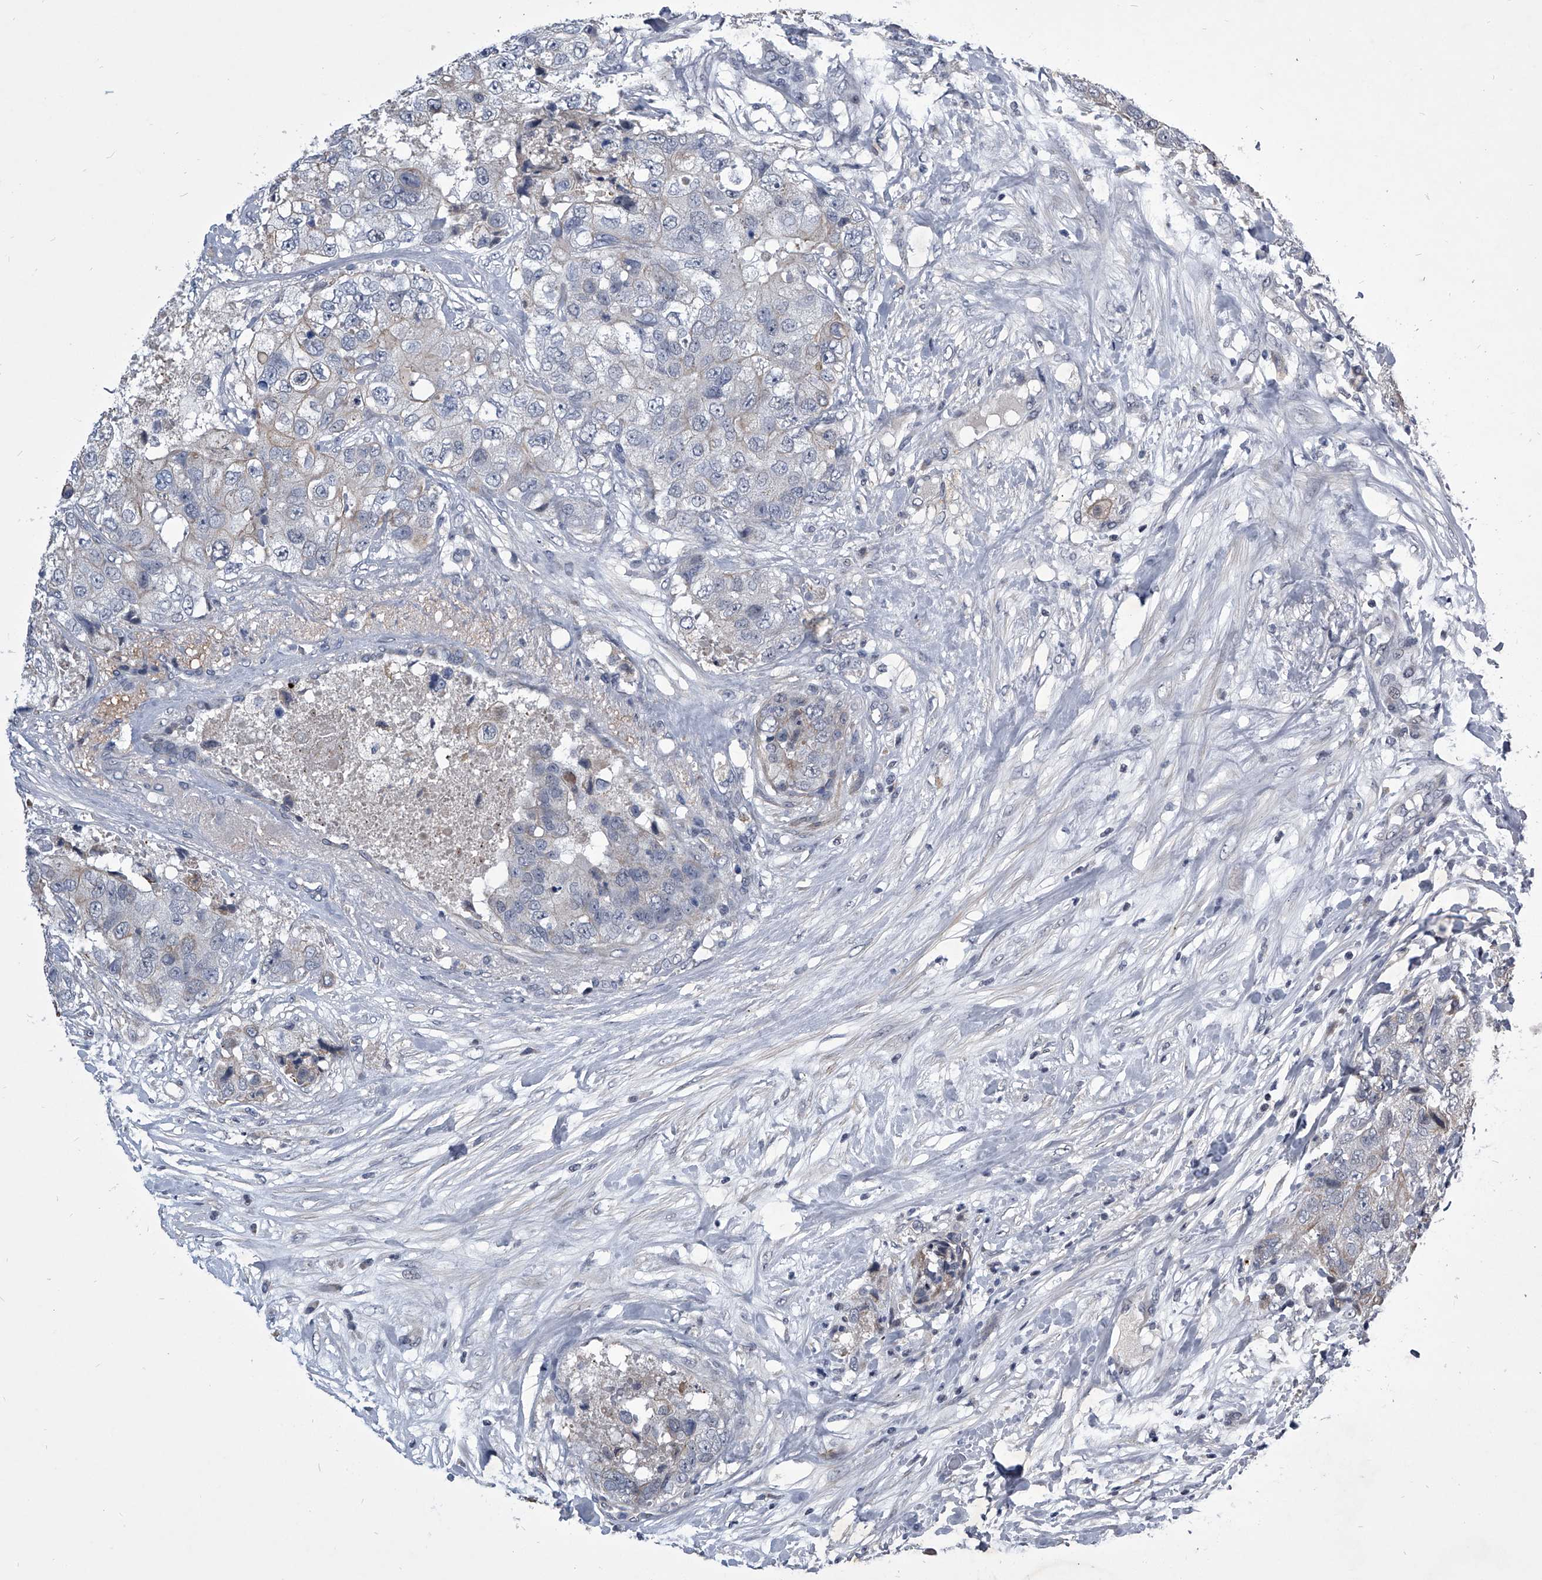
{"staining": {"intensity": "weak", "quantity": "<25%", "location": "cytoplasmic/membranous"}, "tissue": "breast cancer", "cell_type": "Tumor cells", "image_type": "cancer", "snomed": [{"axis": "morphology", "description": "Duct carcinoma"}, {"axis": "topography", "description": "Breast"}], "caption": "Protein analysis of breast cancer (infiltrating ductal carcinoma) shows no significant expression in tumor cells. (Stains: DAB (3,3'-diaminobenzidine) immunohistochemistry (IHC) with hematoxylin counter stain, Microscopy: brightfield microscopy at high magnification).", "gene": "ZNF76", "patient": {"sex": "female", "age": 62}}